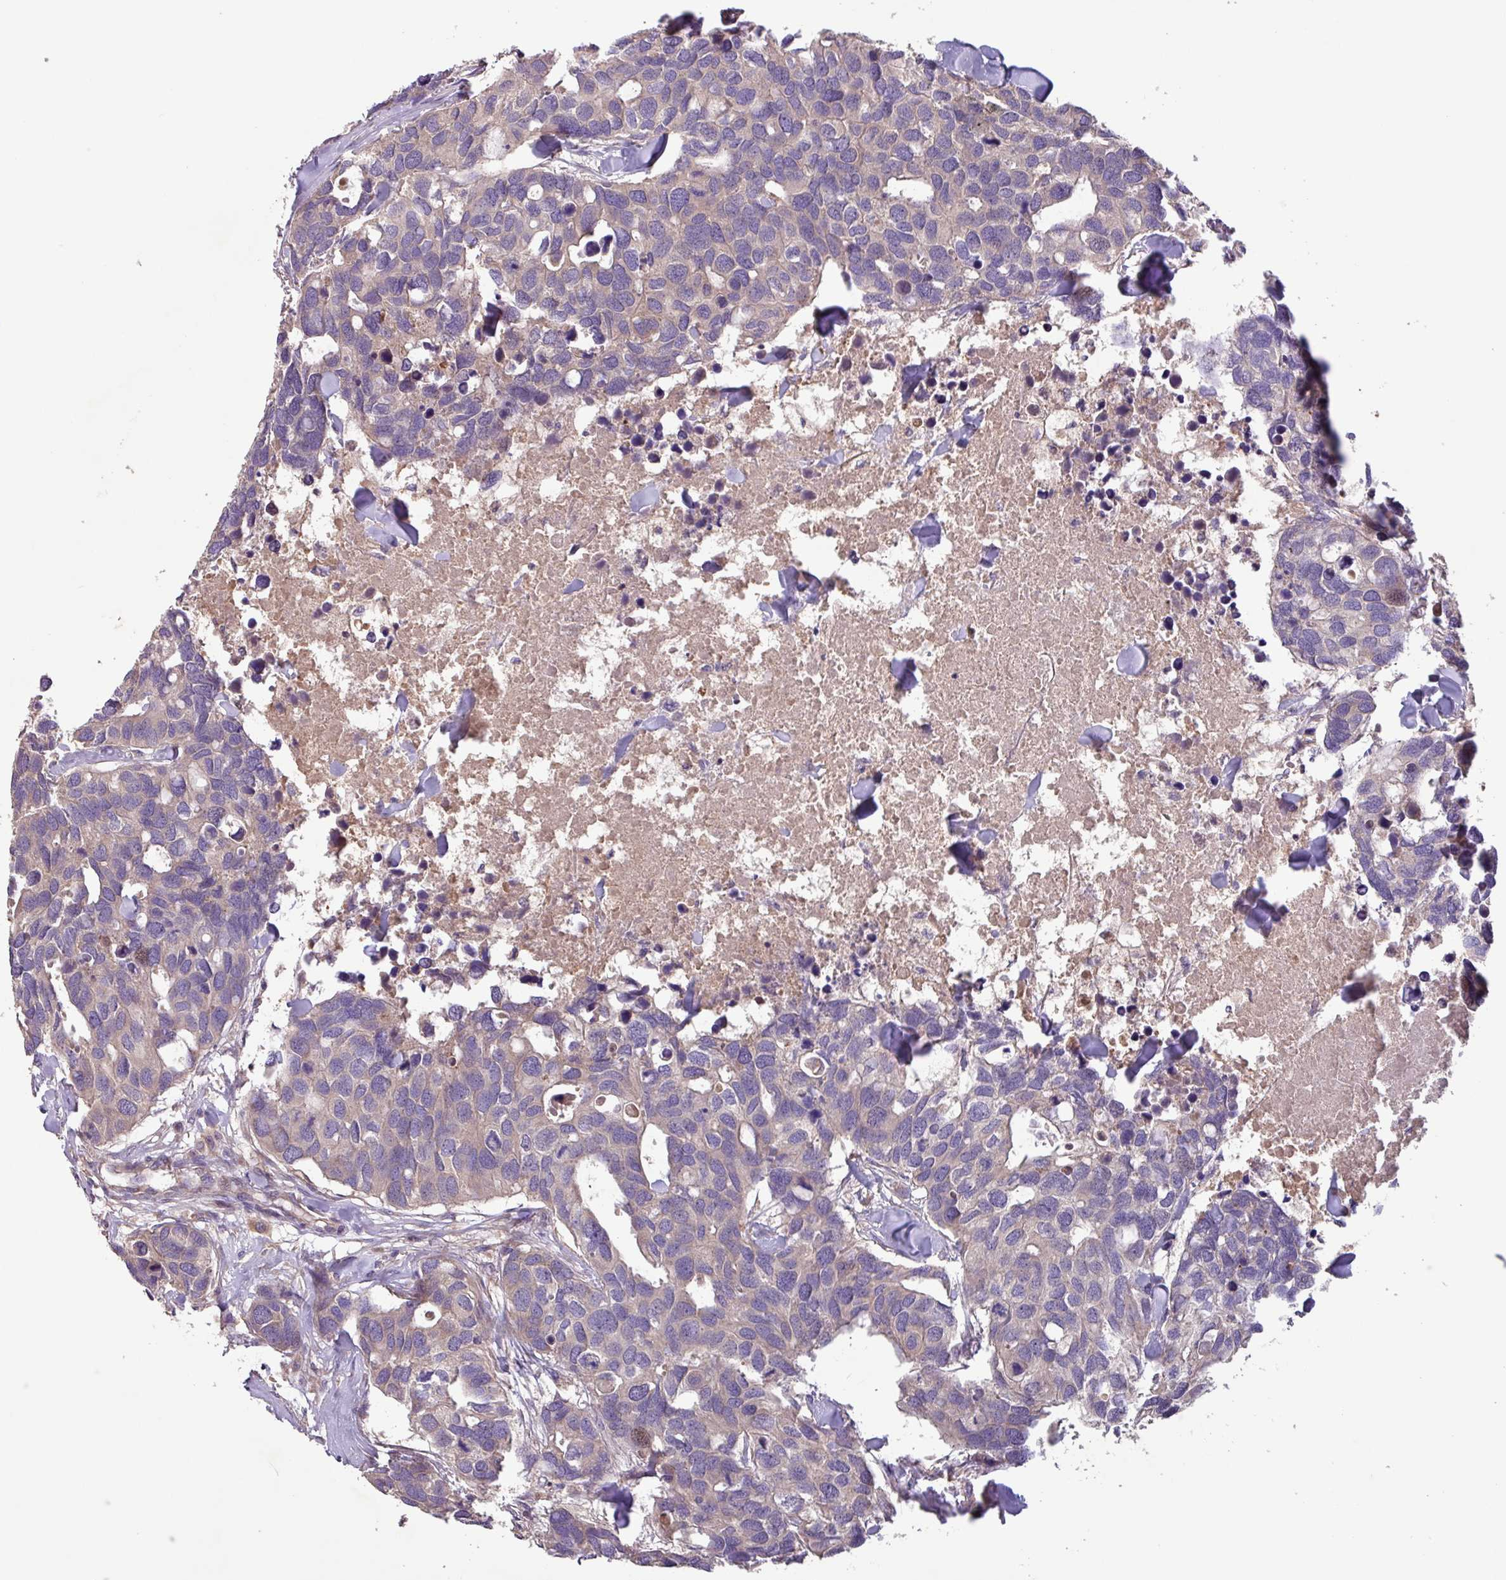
{"staining": {"intensity": "weak", "quantity": "<25%", "location": "cytoplasmic/membranous"}, "tissue": "breast cancer", "cell_type": "Tumor cells", "image_type": "cancer", "snomed": [{"axis": "morphology", "description": "Duct carcinoma"}, {"axis": "topography", "description": "Breast"}], "caption": "An IHC micrograph of invasive ductal carcinoma (breast) is shown. There is no staining in tumor cells of invasive ductal carcinoma (breast). (Immunohistochemistry (ihc), brightfield microscopy, high magnification).", "gene": "PTPRQ", "patient": {"sex": "female", "age": 83}}